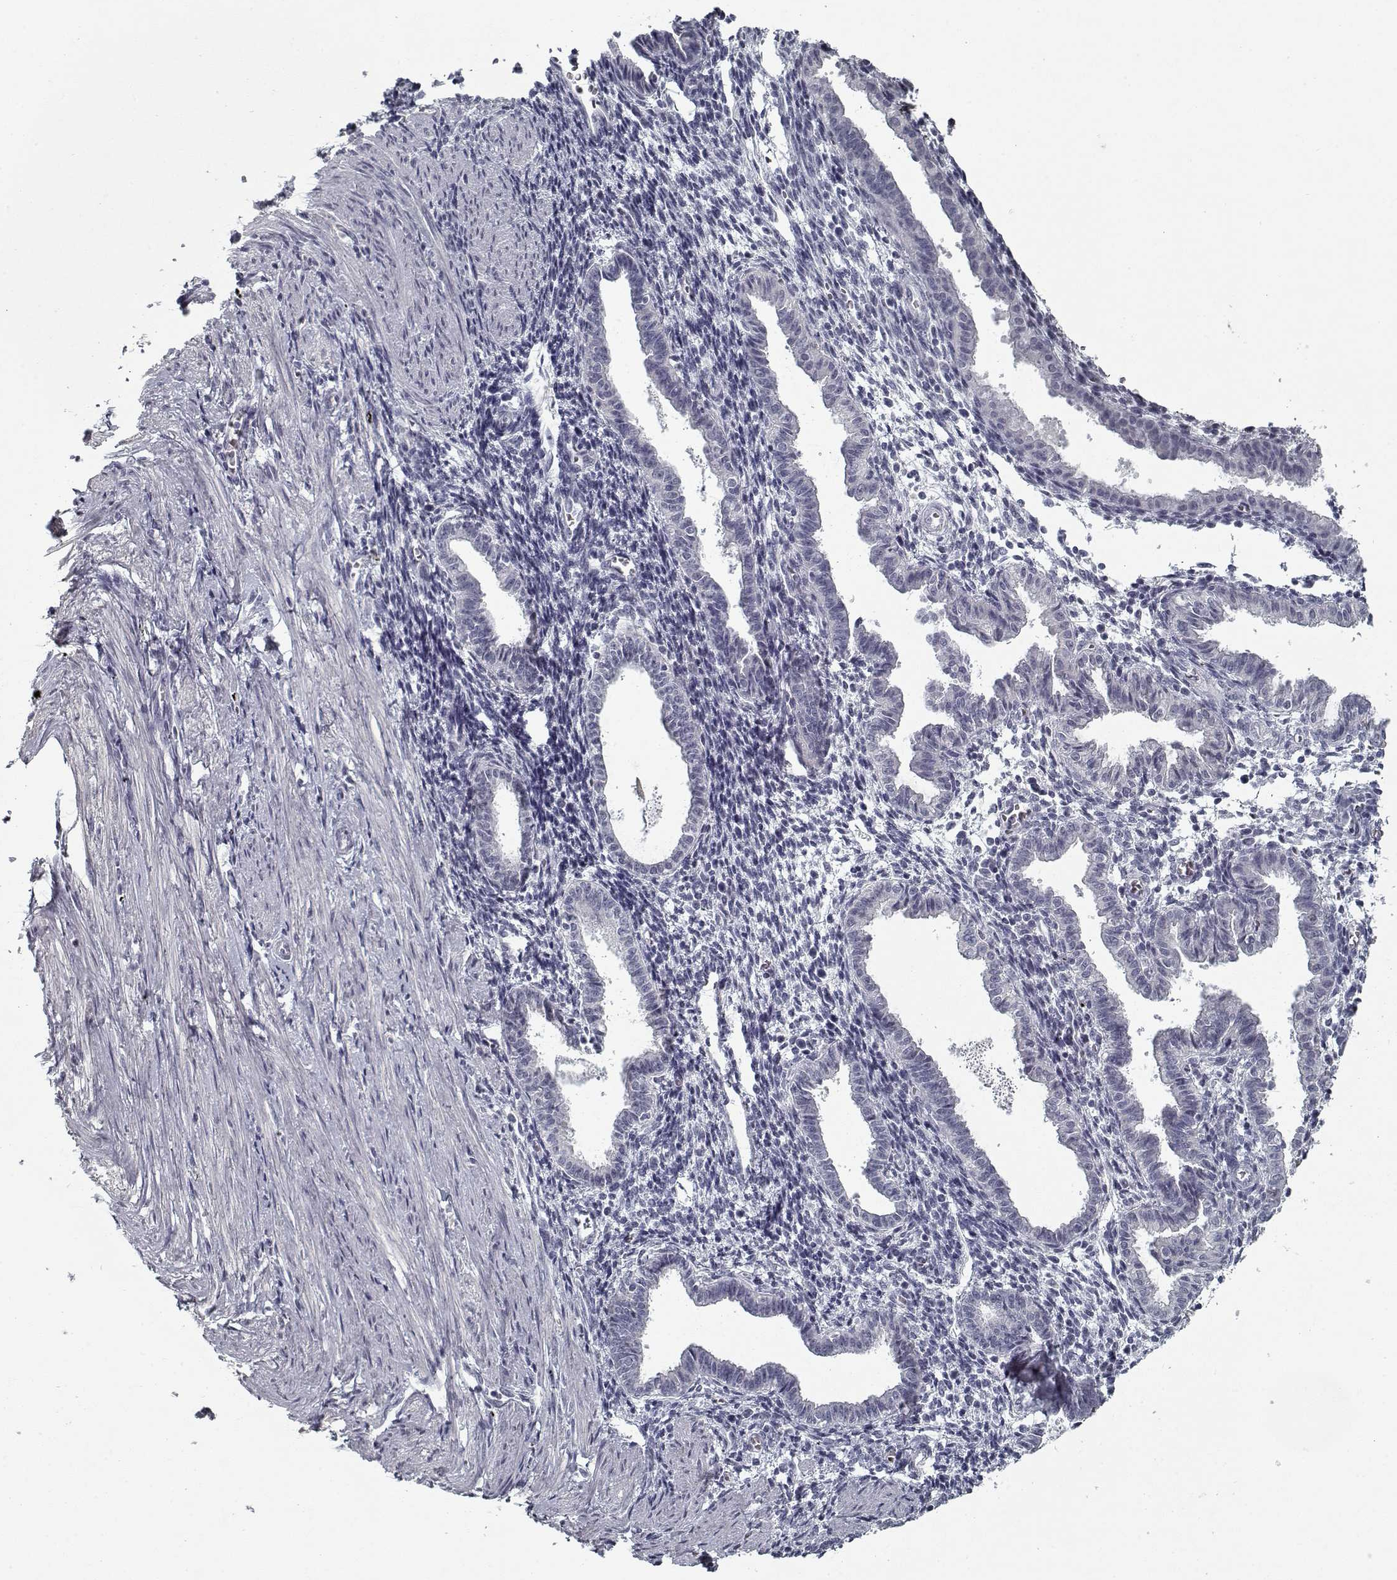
{"staining": {"intensity": "negative", "quantity": "none", "location": "none"}, "tissue": "endometrium", "cell_type": "Cells in endometrial stroma", "image_type": "normal", "snomed": [{"axis": "morphology", "description": "Normal tissue, NOS"}, {"axis": "topography", "description": "Endometrium"}], "caption": "This micrograph is of normal endometrium stained with immunohistochemistry (IHC) to label a protein in brown with the nuclei are counter-stained blue. There is no staining in cells in endometrial stroma.", "gene": "GAD2", "patient": {"sex": "female", "age": 37}}